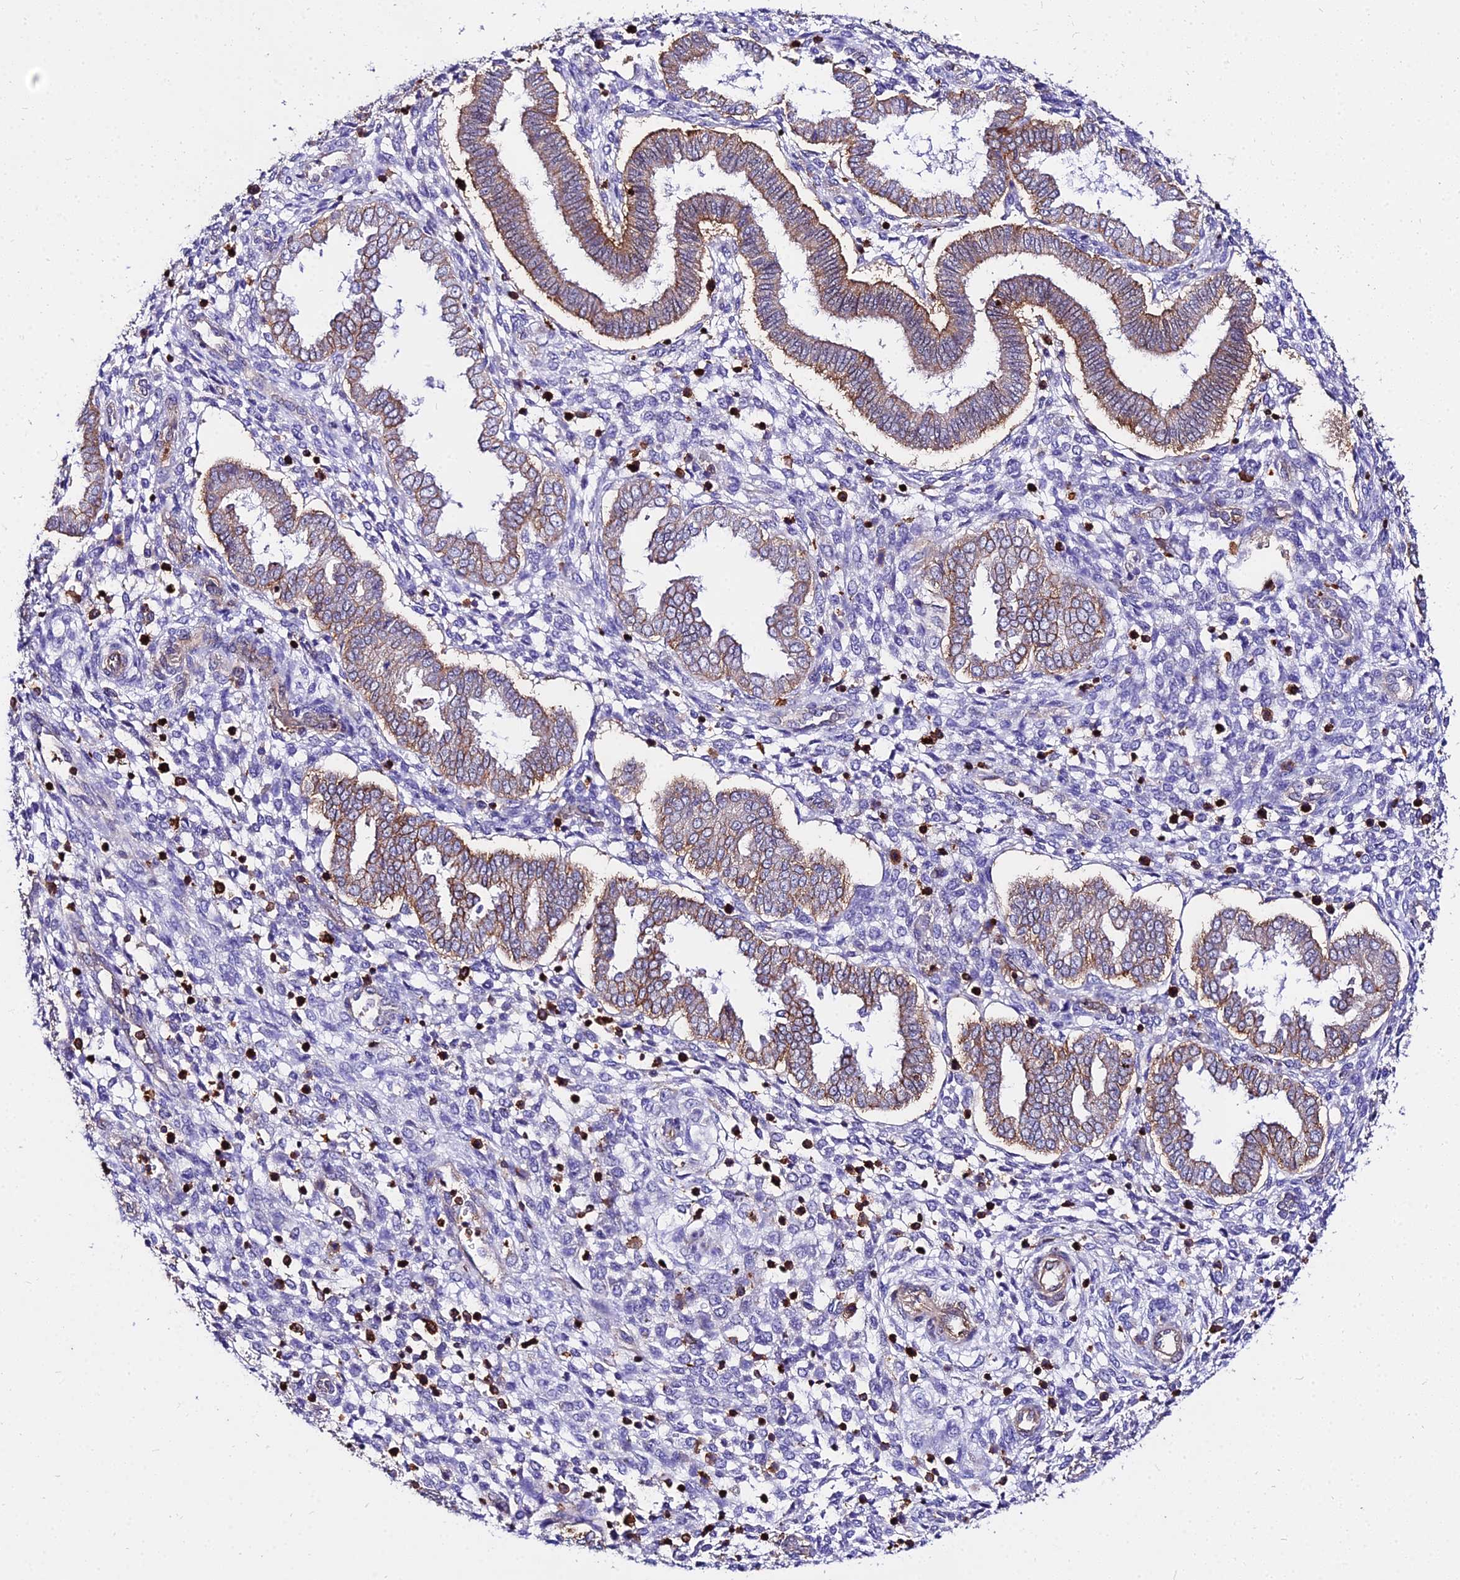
{"staining": {"intensity": "negative", "quantity": "none", "location": "none"}, "tissue": "endometrium", "cell_type": "Cells in endometrial stroma", "image_type": "normal", "snomed": [{"axis": "morphology", "description": "Normal tissue, NOS"}, {"axis": "topography", "description": "Endometrium"}], "caption": "Image shows no significant protein expression in cells in endometrial stroma of normal endometrium.", "gene": "CSRP1", "patient": {"sex": "female", "age": 24}}